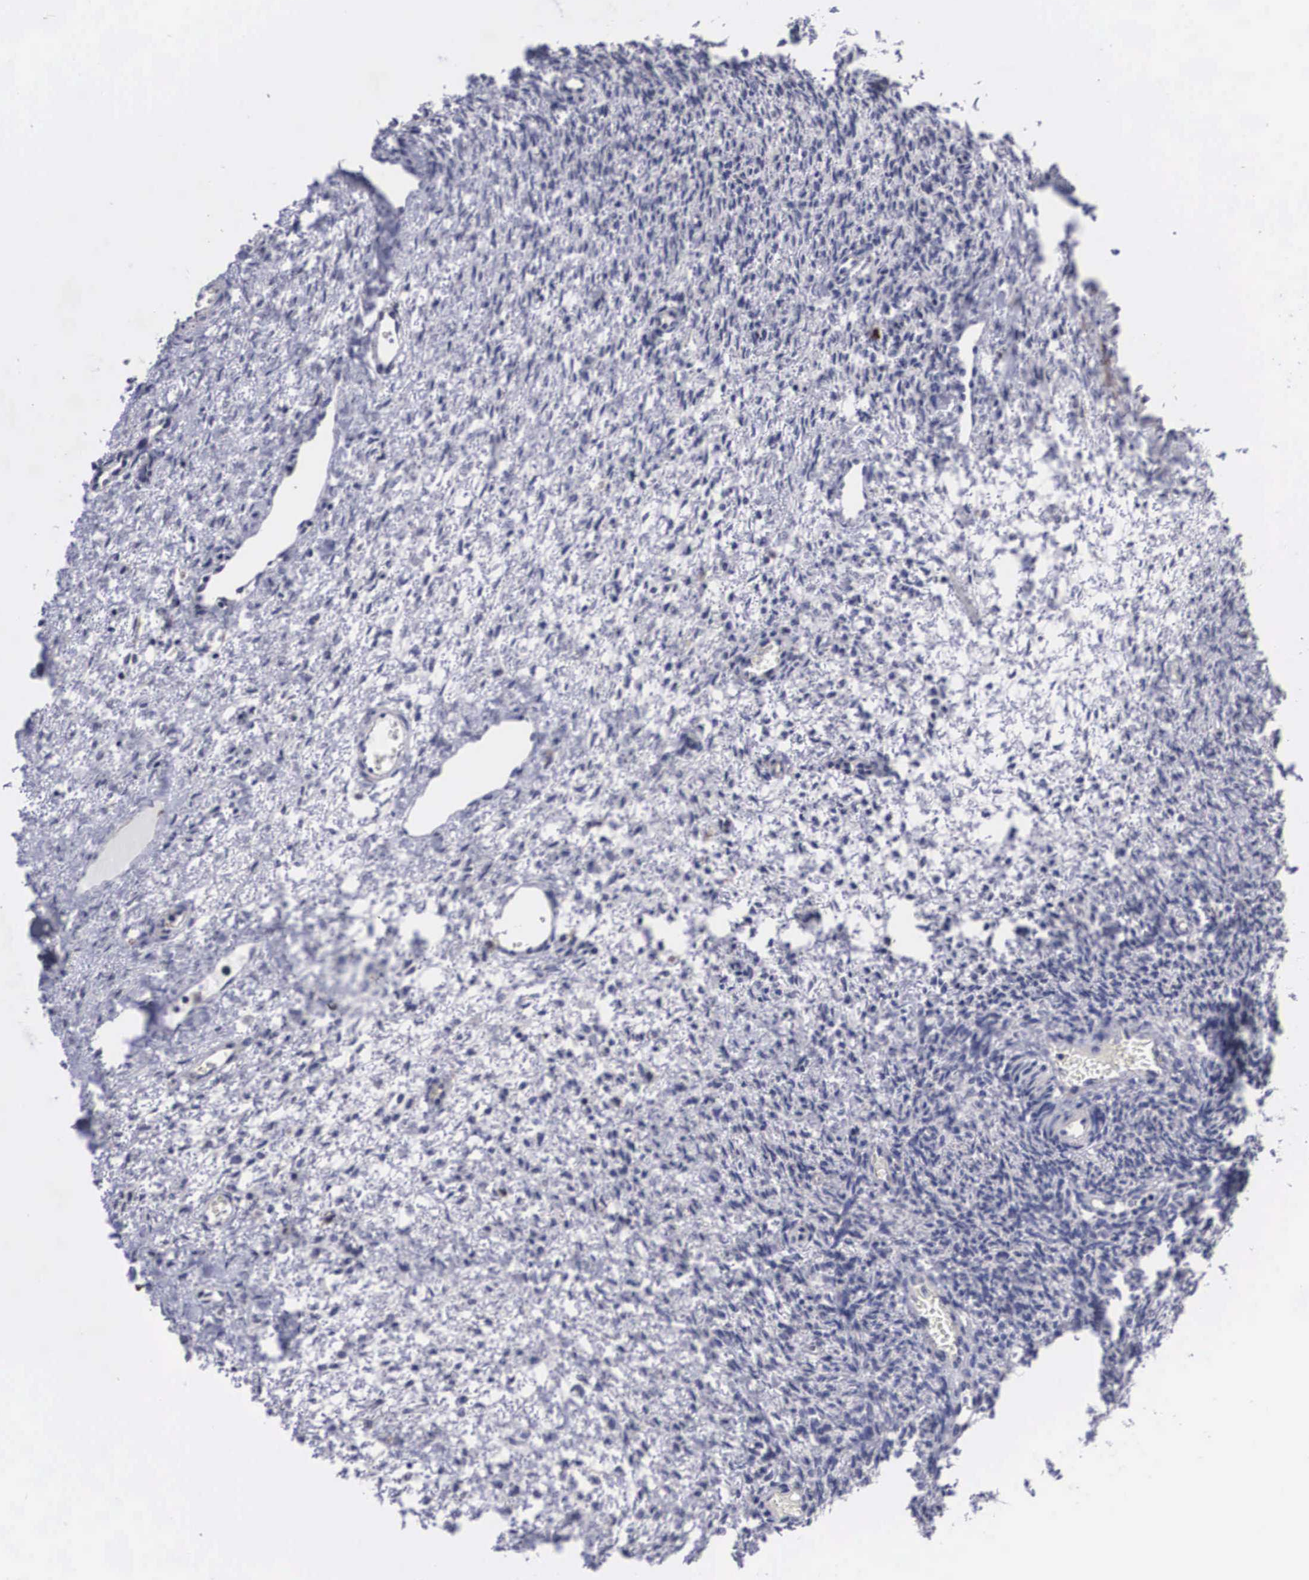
{"staining": {"intensity": "negative", "quantity": "none", "location": "none"}, "tissue": "ovary", "cell_type": "Ovarian stroma cells", "image_type": "normal", "snomed": [{"axis": "morphology", "description": "Normal tissue, NOS"}, {"axis": "topography", "description": "Ovary"}], "caption": "DAB immunohistochemical staining of unremarkable human ovary demonstrates no significant staining in ovarian stroma cells. Brightfield microscopy of immunohistochemistry (IHC) stained with DAB (3,3'-diaminobenzidine) (brown) and hematoxylin (blue), captured at high magnification.", "gene": "CRELD2", "patient": {"sex": "female", "age": 32}}